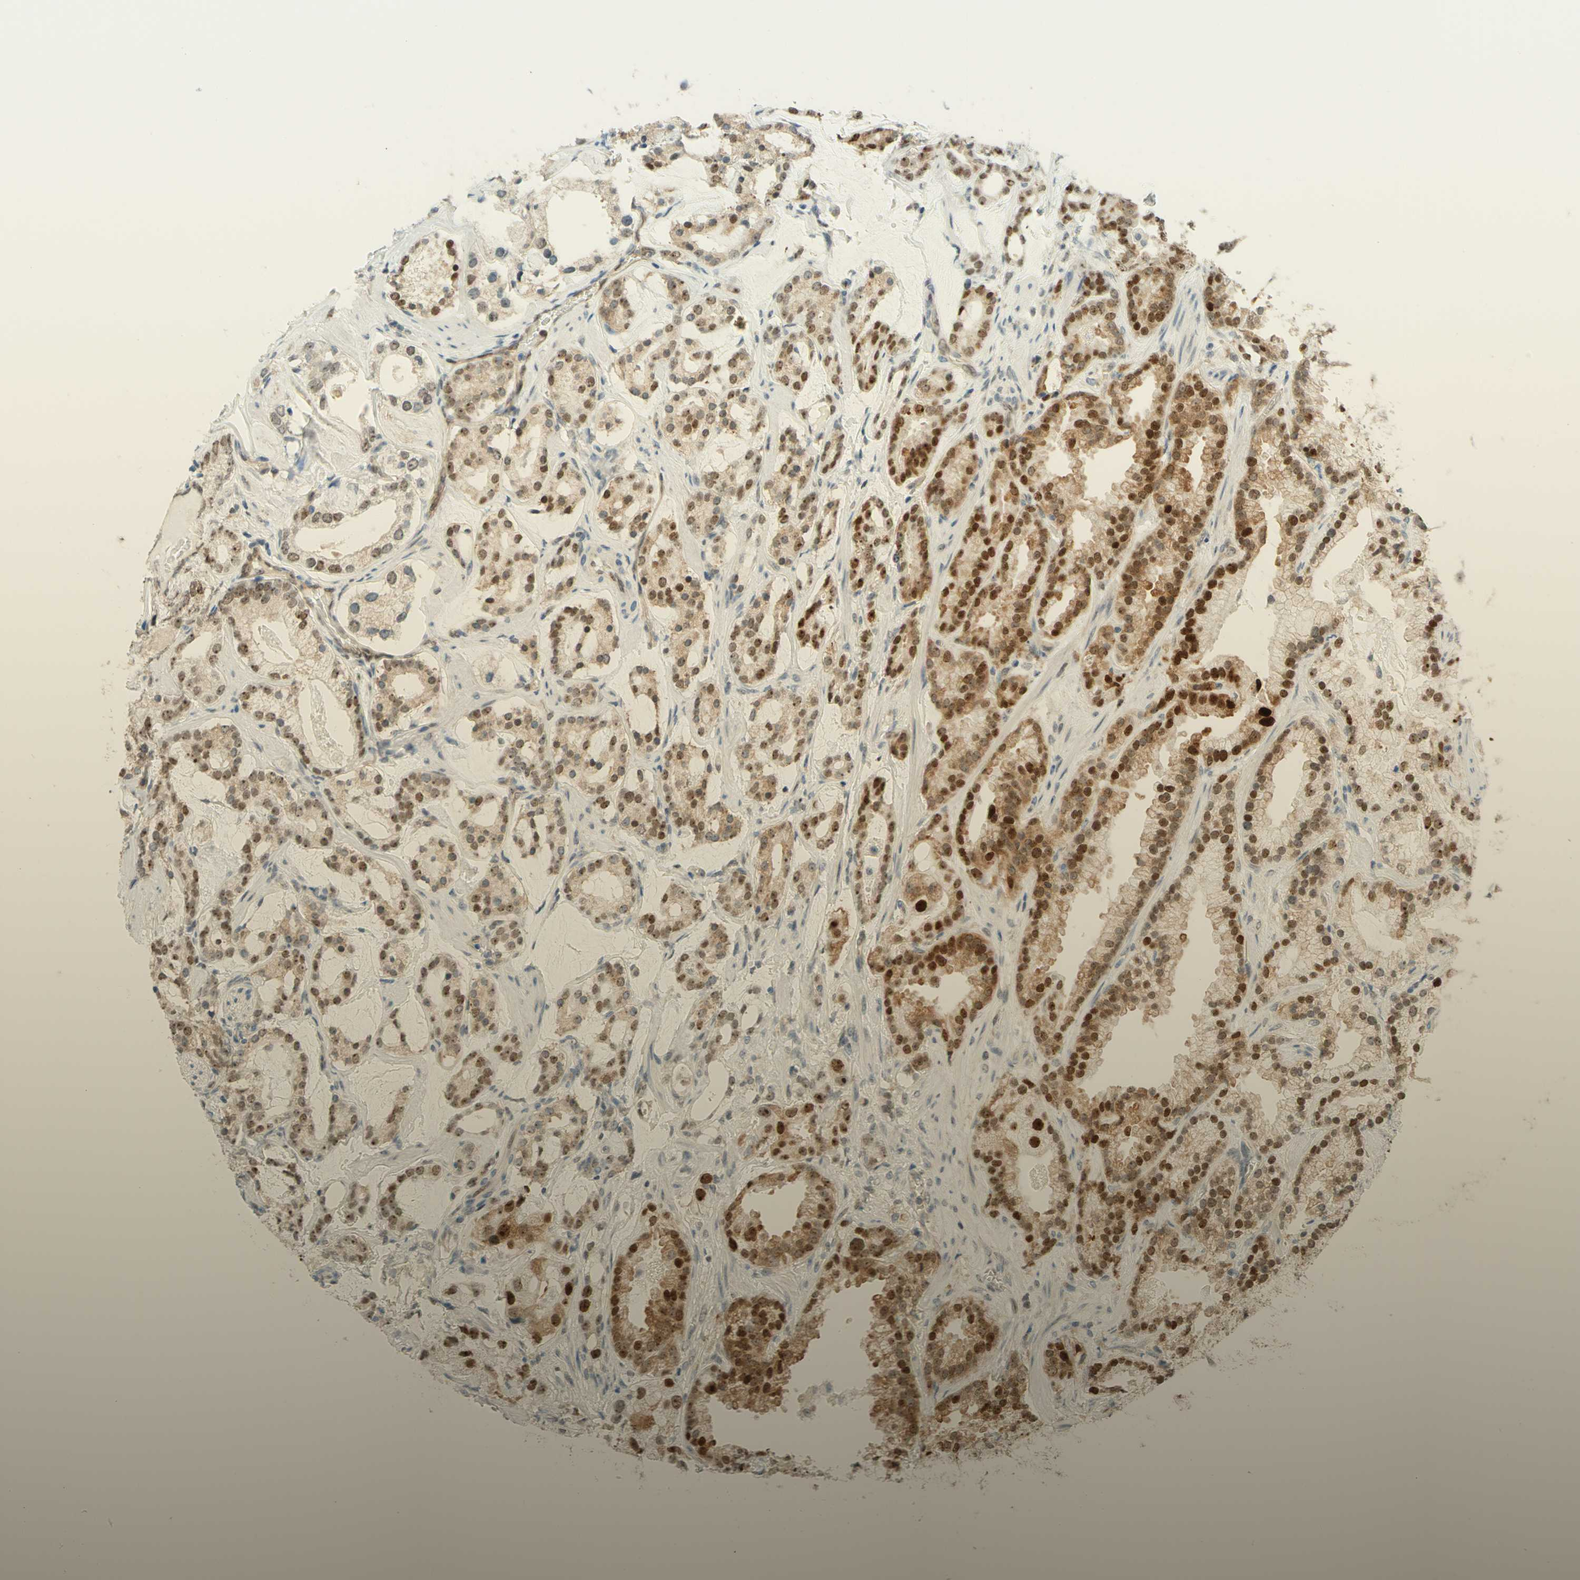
{"staining": {"intensity": "strong", "quantity": ">75%", "location": "cytoplasmic/membranous,nuclear"}, "tissue": "prostate cancer", "cell_type": "Tumor cells", "image_type": "cancer", "snomed": [{"axis": "morphology", "description": "Adenocarcinoma, Low grade"}, {"axis": "topography", "description": "Prostate"}], "caption": "IHC micrograph of prostate cancer (adenocarcinoma (low-grade)) stained for a protein (brown), which exhibits high levels of strong cytoplasmic/membranous and nuclear staining in about >75% of tumor cells.", "gene": "POLB", "patient": {"sex": "male", "age": 59}}